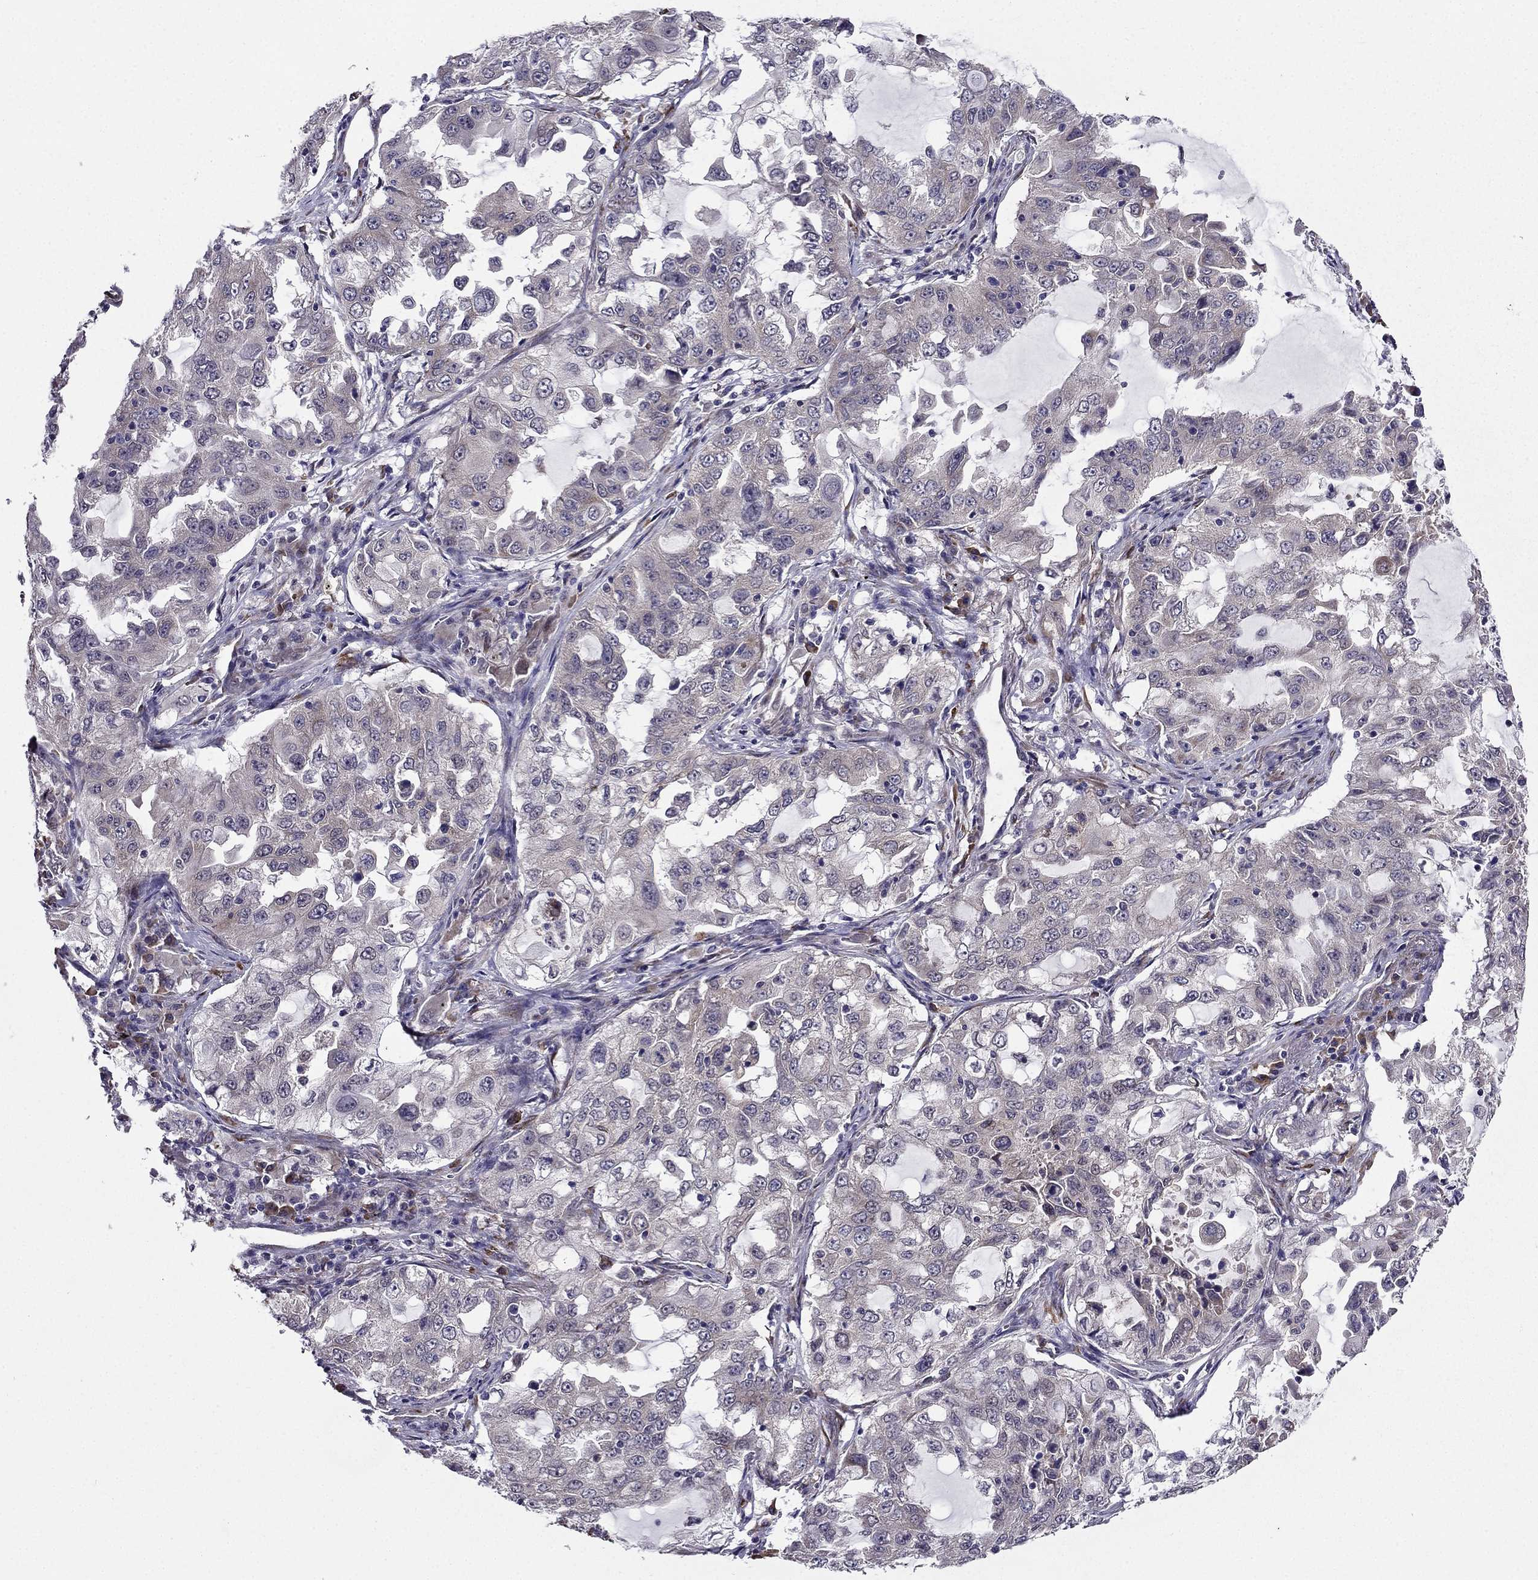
{"staining": {"intensity": "weak", "quantity": "<25%", "location": "cytoplasmic/membranous"}, "tissue": "lung cancer", "cell_type": "Tumor cells", "image_type": "cancer", "snomed": [{"axis": "morphology", "description": "Adenocarcinoma, NOS"}, {"axis": "topography", "description": "Lung"}], "caption": "Human lung adenocarcinoma stained for a protein using immunohistochemistry reveals no expression in tumor cells.", "gene": "ARHGEF28", "patient": {"sex": "female", "age": 61}}